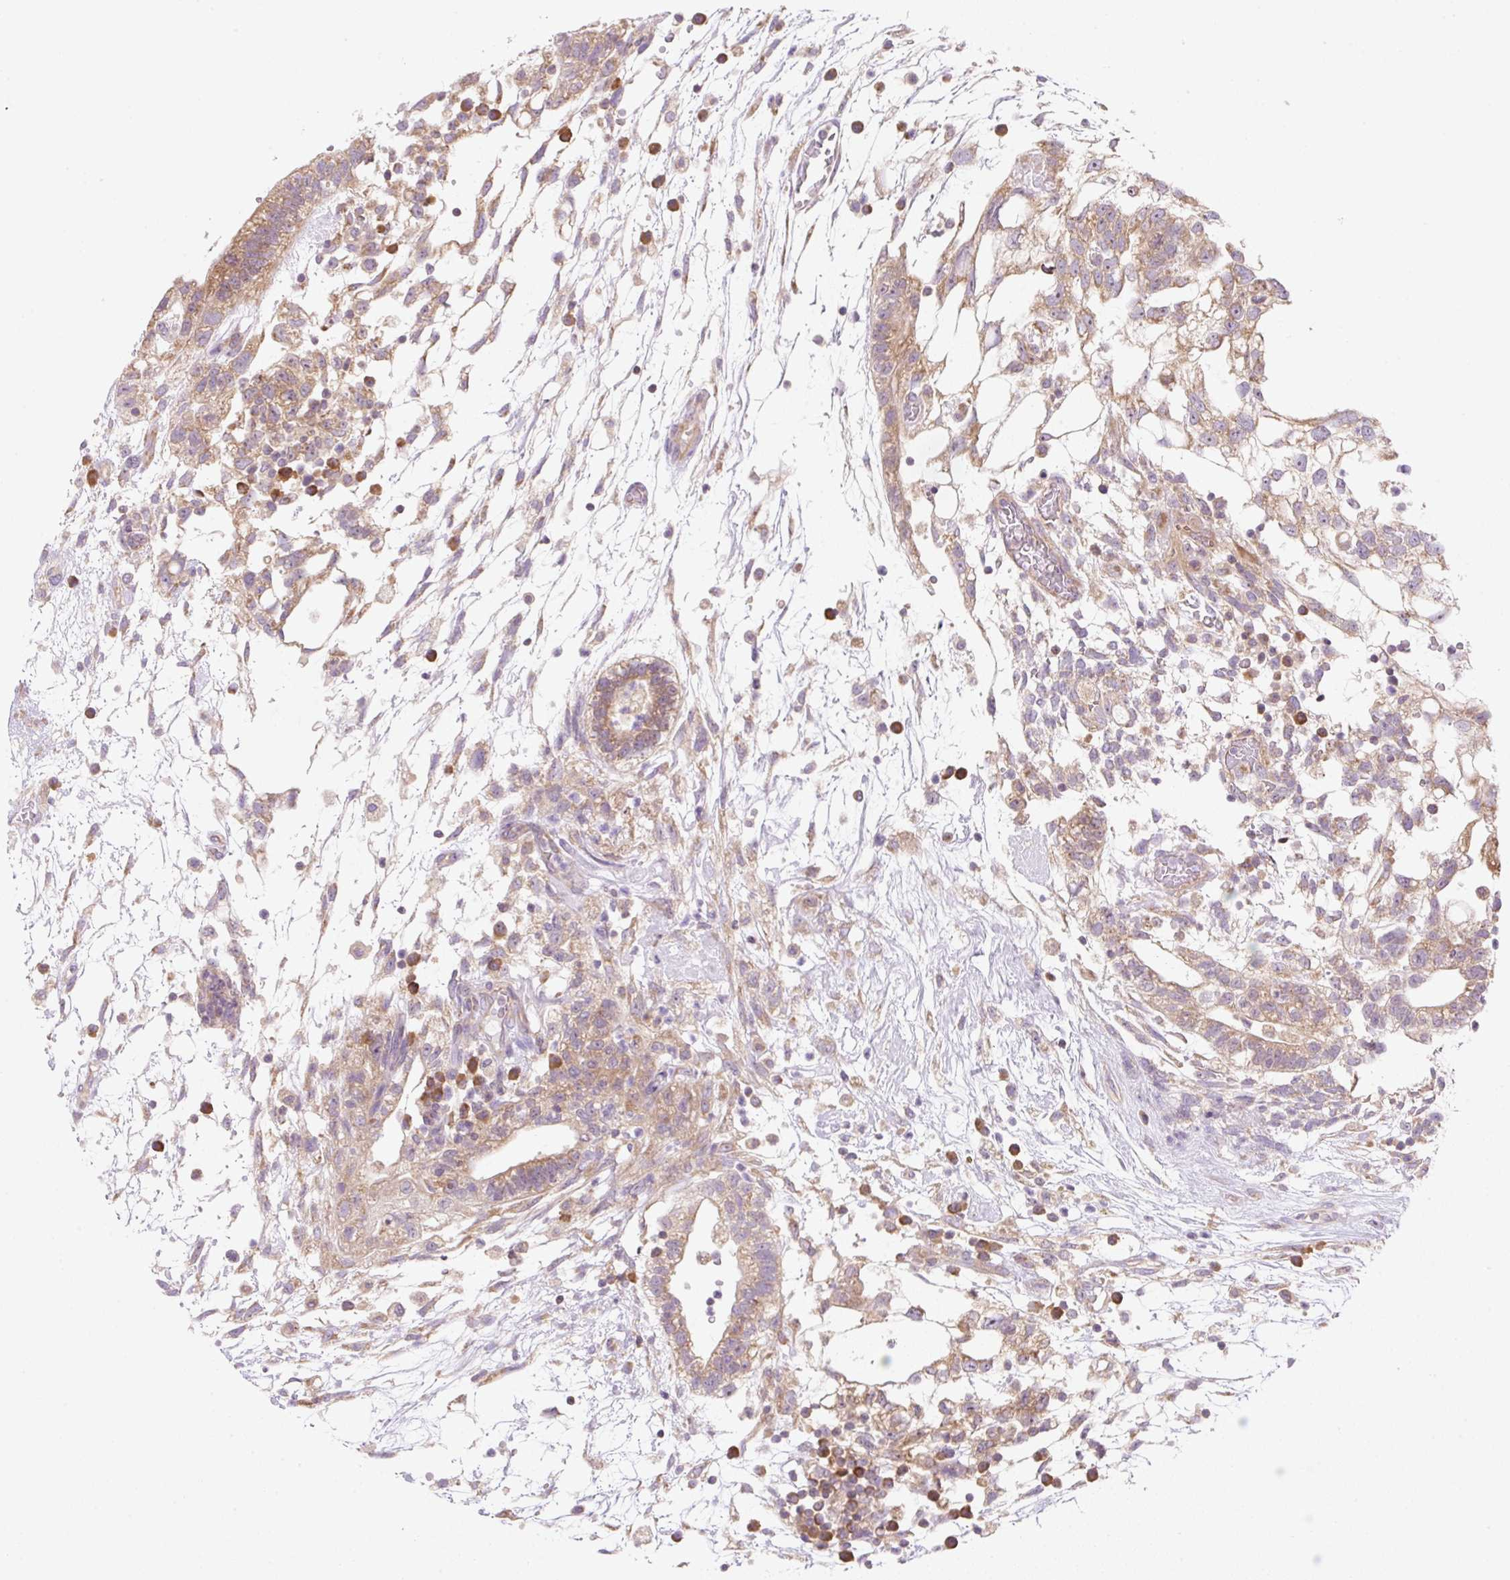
{"staining": {"intensity": "moderate", "quantity": ">75%", "location": "cytoplasmic/membranous"}, "tissue": "testis cancer", "cell_type": "Tumor cells", "image_type": "cancer", "snomed": [{"axis": "morphology", "description": "Carcinoma, Embryonal, NOS"}, {"axis": "topography", "description": "Testis"}], "caption": "A brown stain highlights moderate cytoplasmic/membranous expression of a protein in human testis cancer (embryonal carcinoma) tumor cells.", "gene": "RPL18A", "patient": {"sex": "male", "age": 32}}